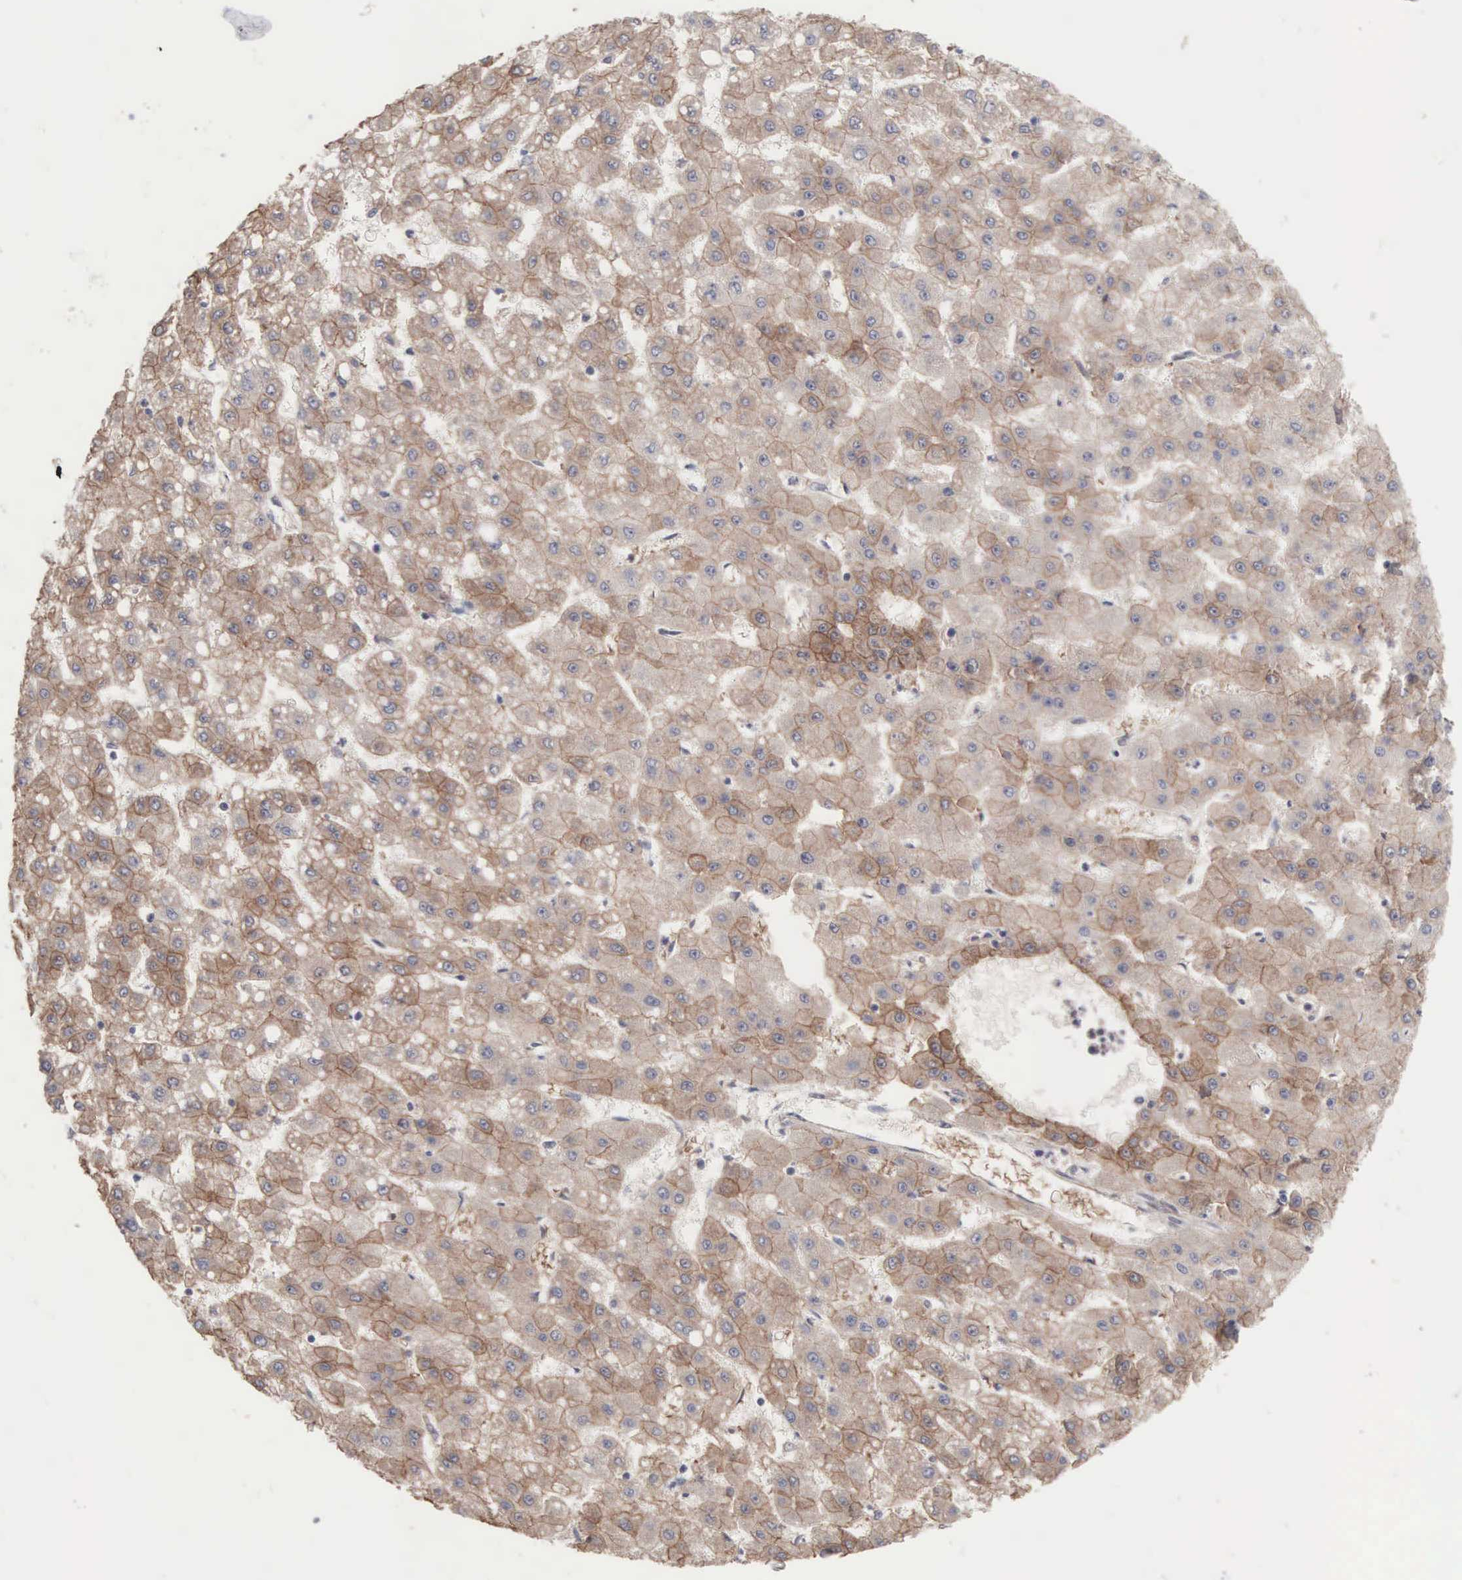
{"staining": {"intensity": "moderate", "quantity": ">75%", "location": "cytoplasmic/membranous"}, "tissue": "liver cancer", "cell_type": "Tumor cells", "image_type": "cancer", "snomed": [{"axis": "morphology", "description": "Carcinoma, Hepatocellular, NOS"}, {"axis": "topography", "description": "Liver"}], "caption": "This histopathology image displays liver cancer stained with immunohistochemistry (IHC) to label a protein in brown. The cytoplasmic/membranous of tumor cells show moderate positivity for the protein. Nuclei are counter-stained blue.", "gene": "INF2", "patient": {"sex": "female", "age": 52}}